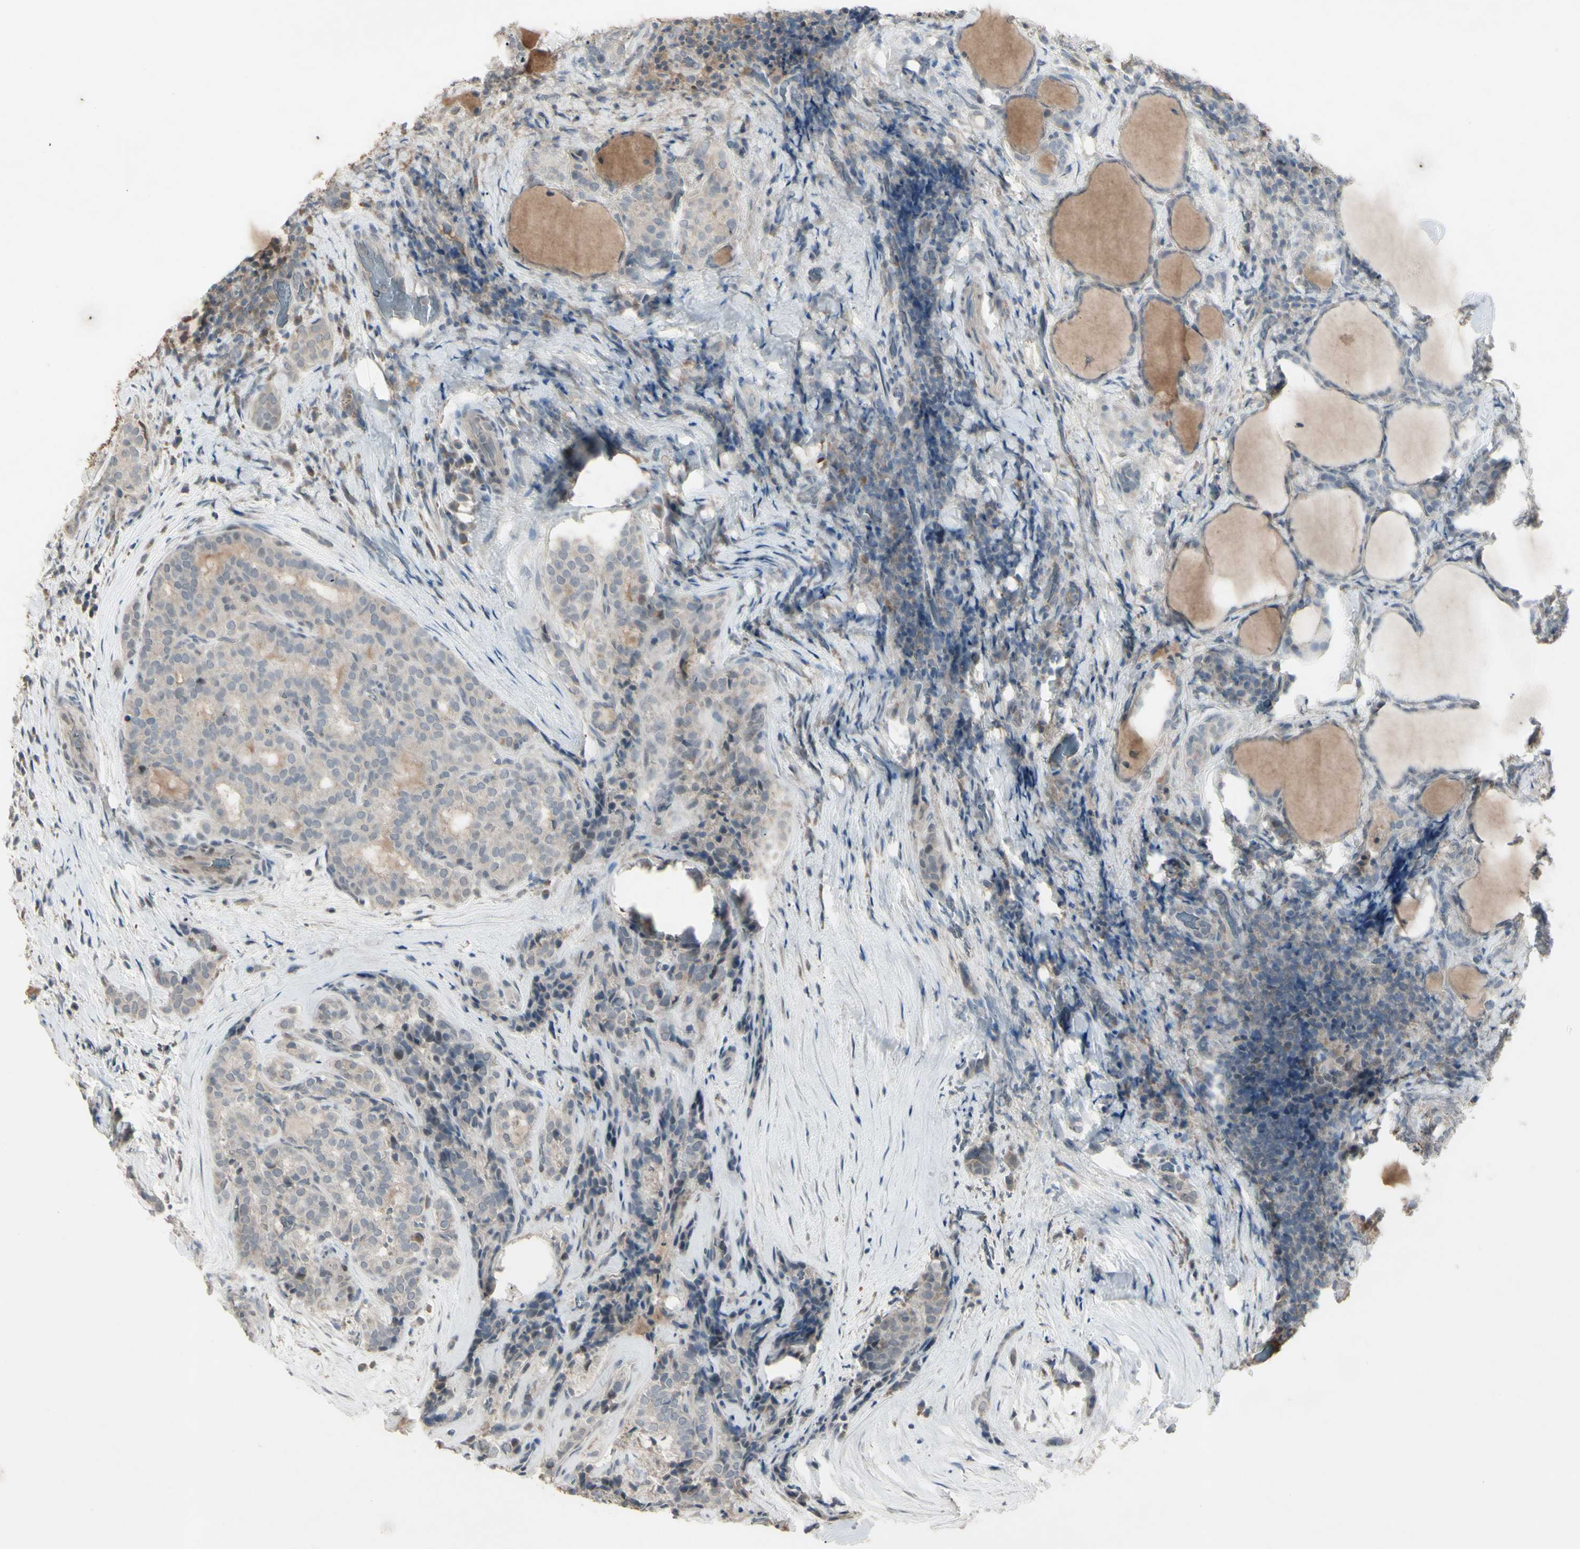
{"staining": {"intensity": "weak", "quantity": ">75%", "location": "cytoplasmic/membranous"}, "tissue": "thyroid cancer", "cell_type": "Tumor cells", "image_type": "cancer", "snomed": [{"axis": "morphology", "description": "Normal tissue, NOS"}, {"axis": "morphology", "description": "Papillary adenocarcinoma, NOS"}, {"axis": "topography", "description": "Thyroid gland"}], "caption": "Immunohistochemical staining of human thyroid cancer displays low levels of weak cytoplasmic/membranous expression in about >75% of tumor cells.", "gene": "PIAS4", "patient": {"sex": "female", "age": 30}}